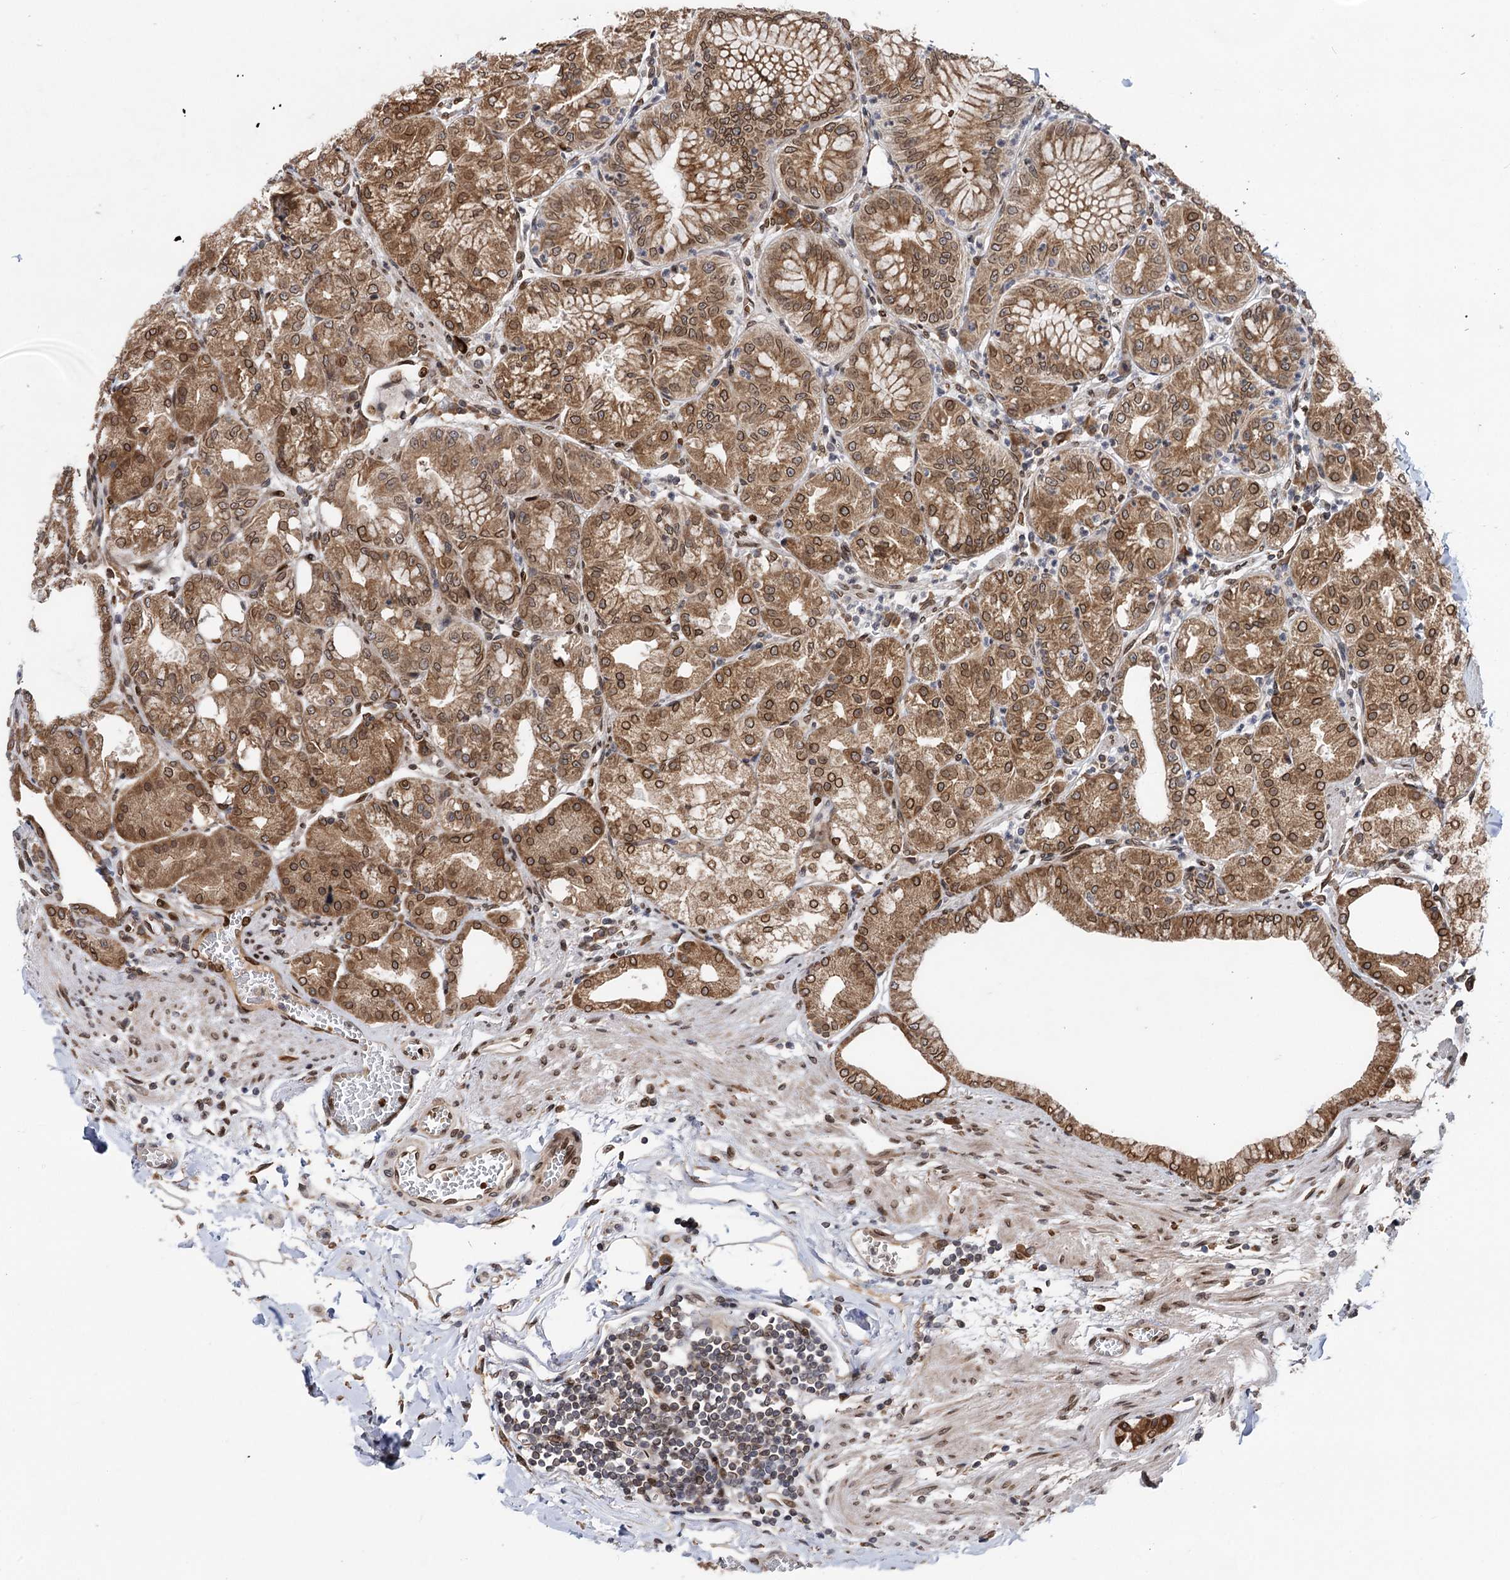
{"staining": {"intensity": "moderate", "quantity": ">75%", "location": "cytoplasmic/membranous,nuclear"}, "tissue": "stomach", "cell_type": "Glandular cells", "image_type": "normal", "snomed": [{"axis": "morphology", "description": "Normal tissue, NOS"}, {"axis": "topography", "description": "Stomach, lower"}], "caption": "Stomach stained with DAB (3,3'-diaminobenzidine) immunohistochemistry (IHC) exhibits medium levels of moderate cytoplasmic/membranous,nuclear staining in approximately >75% of glandular cells.", "gene": "MESD", "patient": {"sex": "male", "age": 71}}